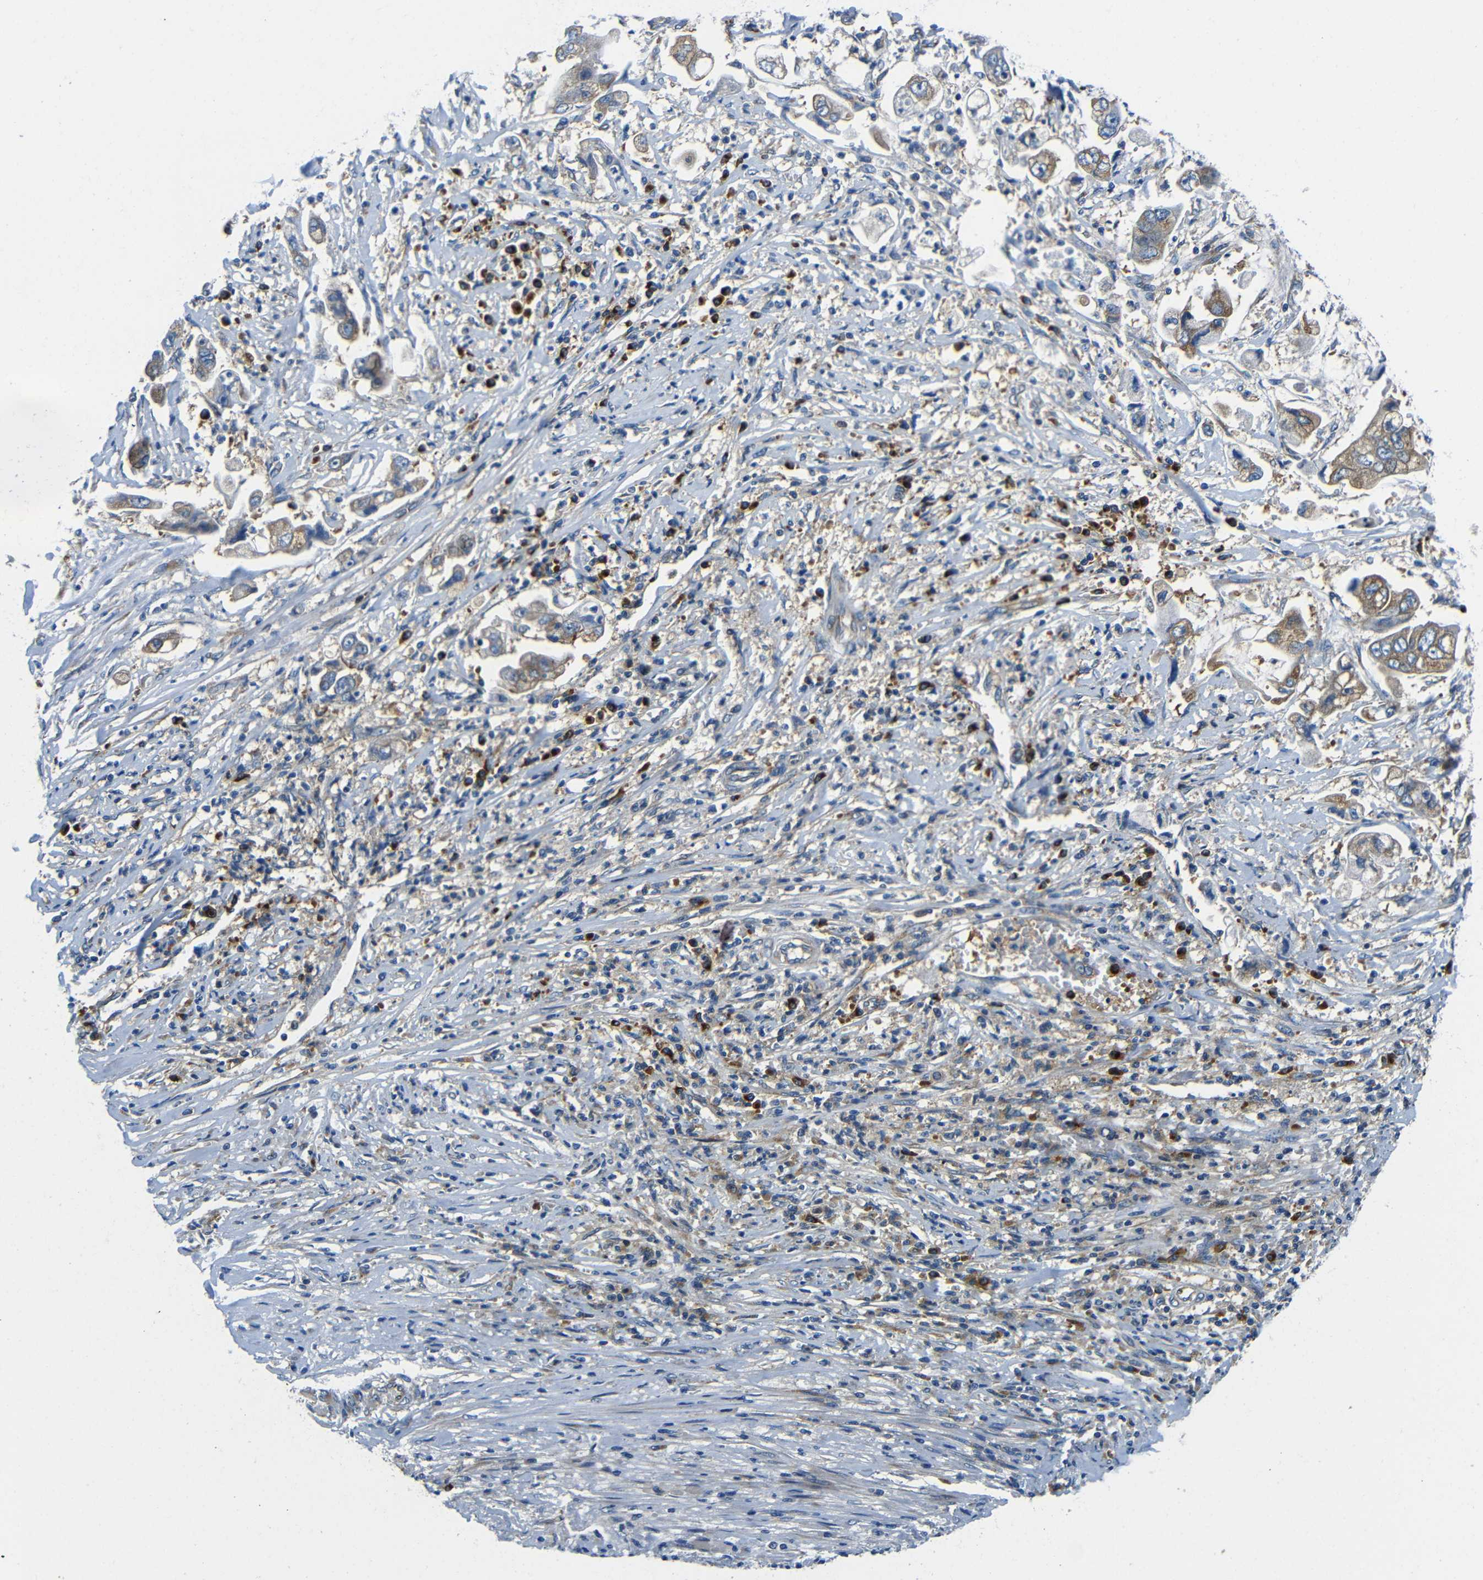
{"staining": {"intensity": "weak", "quantity": ">75%", "location": "cytoplasmic/membranous"}, "tissue": "stomach cancer", "cell_type": "Tumor cells", "image_type": "cancer", "snomed": [{"axis": "morphology", "description": "Adenocarcinoma, NOS"}, {"axis": "topography", "description": "Stomach"}], "caption": "The histopathology image displays staining of adenocarcinoma (stomach), revealing weak cytoplasmic/membranous protein expression (brown color) within tumor cells.", "gene": "USO1", "patient": {"sex": "male", "age": 62}}